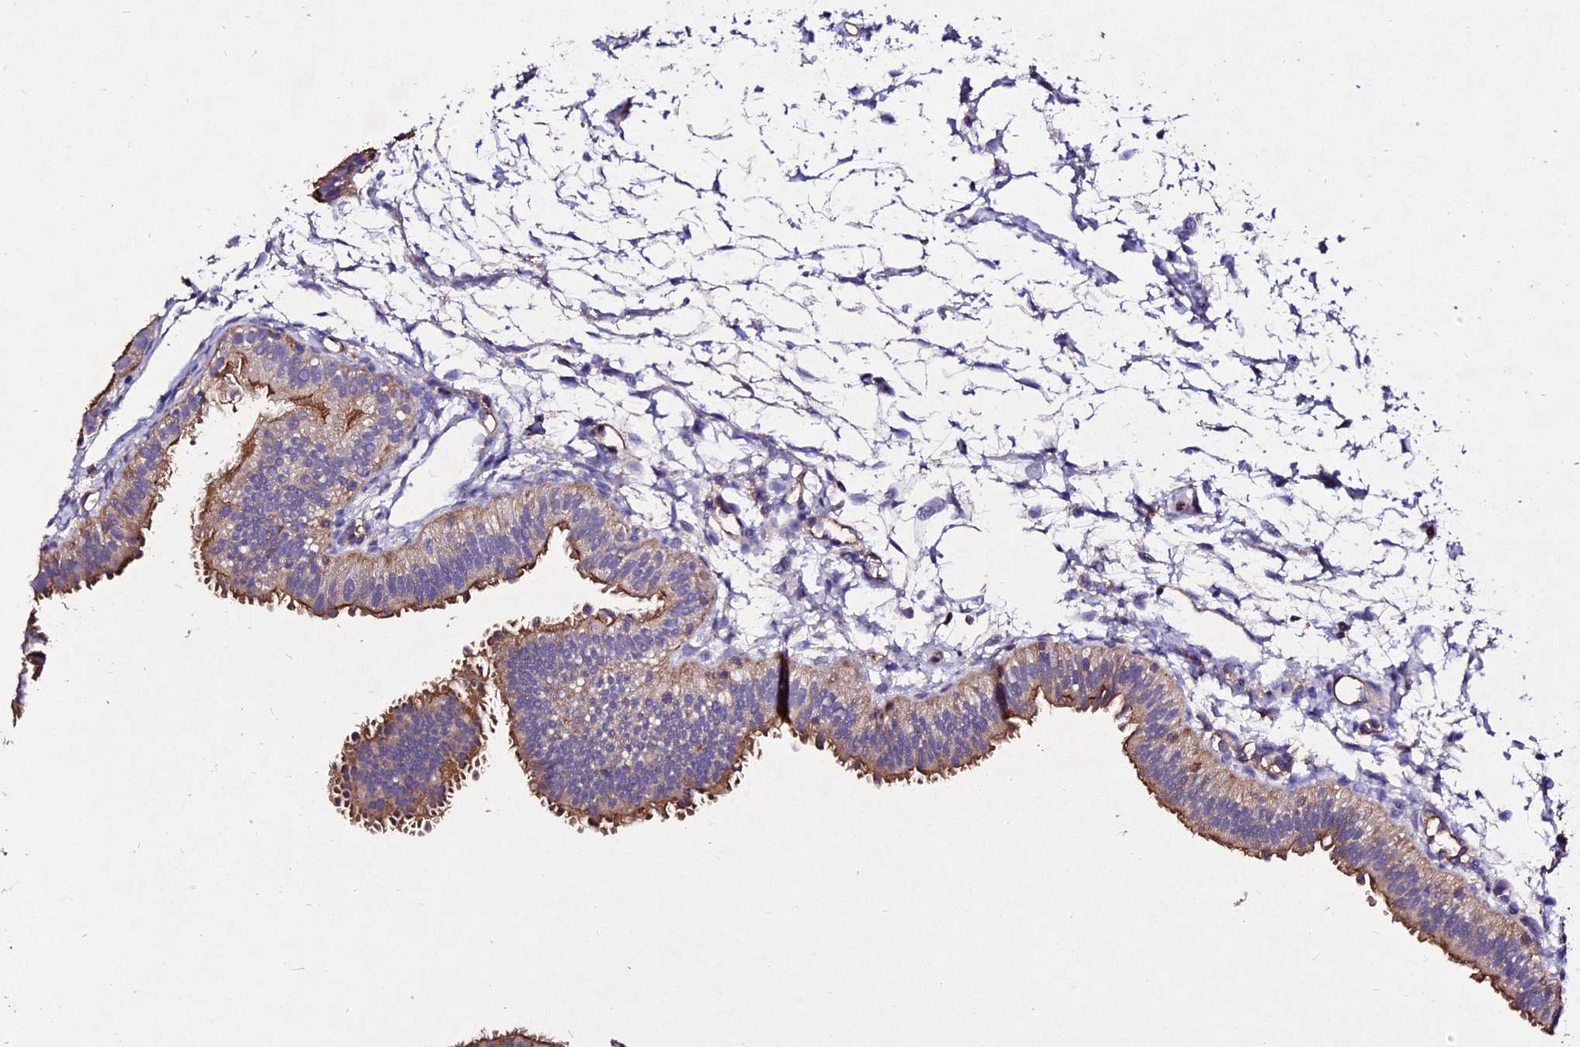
{"staining": {"intensity": "moderate", "quantity": ">75%", "location": "cytoplasmic/membranous"}, "tissue": "fallopian tube", "cell_type": "Glandular cells", "image_type": "normal", "snomed": [{"axis": "morphology", "description": "Normal tissue, NOS"}, {"axis": "topography", "description": "Fallopian tube"}], "caption": "Brown immunohistochemical staining in benign fallopian tube shows moderate cytoplasmic/membranous staining in about >75% of glandular cells.", "gene": "AP3M1", "patient": {"sex": "female", "age": 35}}